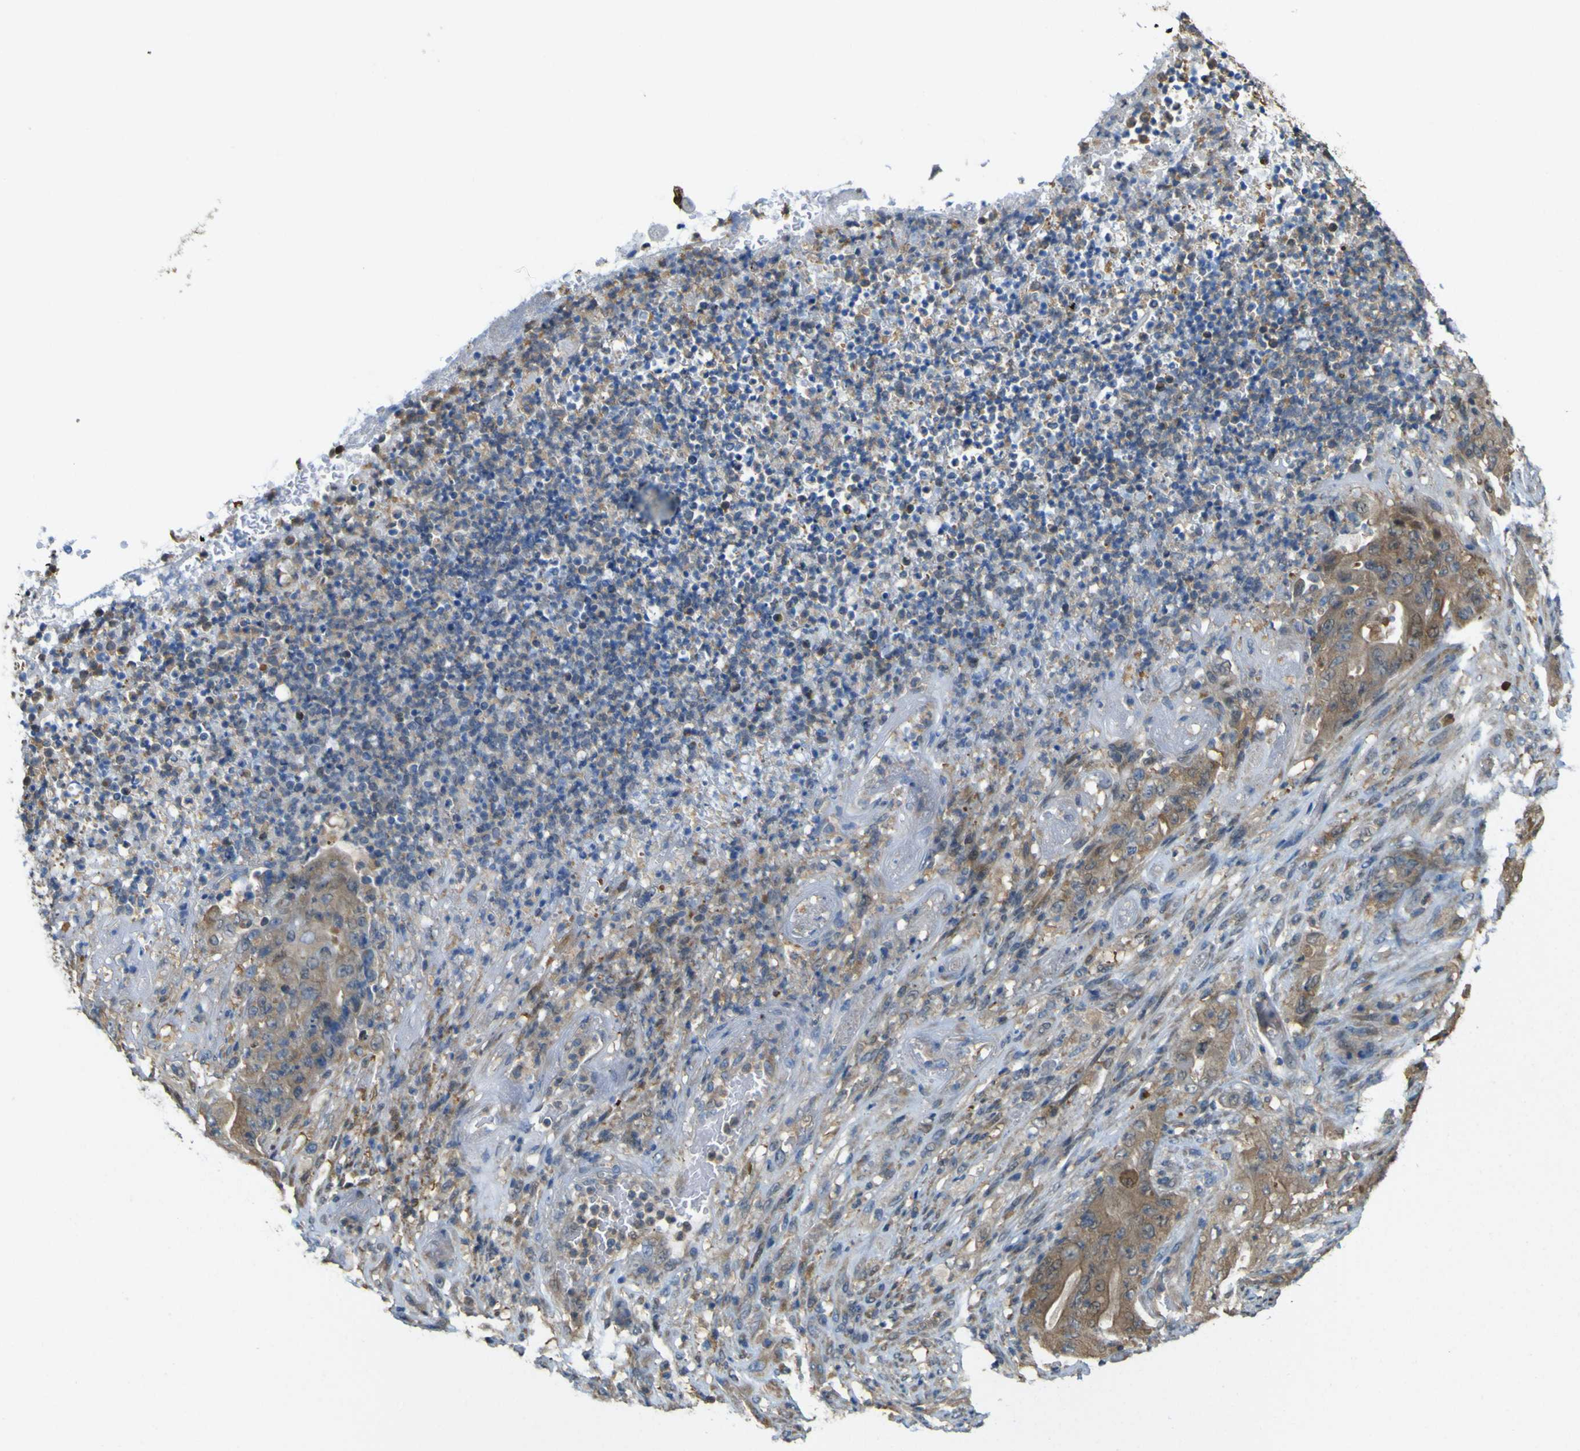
{"staining": {"intensity": "moderate", "quantity": ">75%", "location": "cytoplasmic/membranous"}, "tissue": "stomach cancer", "cell_type": "Tumor cells", "image_type": "cancer", "snomed": [{"axis": "morphology", "description": "Adenocarcinoma, NOS"}, {"axis": "topography", "description": "Stomach"}], "caption": "This is a histology image of IHC staining of stomach cancer (adenocarcinoma), which shows moderate positivity in the cytoplasmic/membranous of tumor cells.", "gene": "ABHD3", "patient": {"sex": "female", "age": 73}}